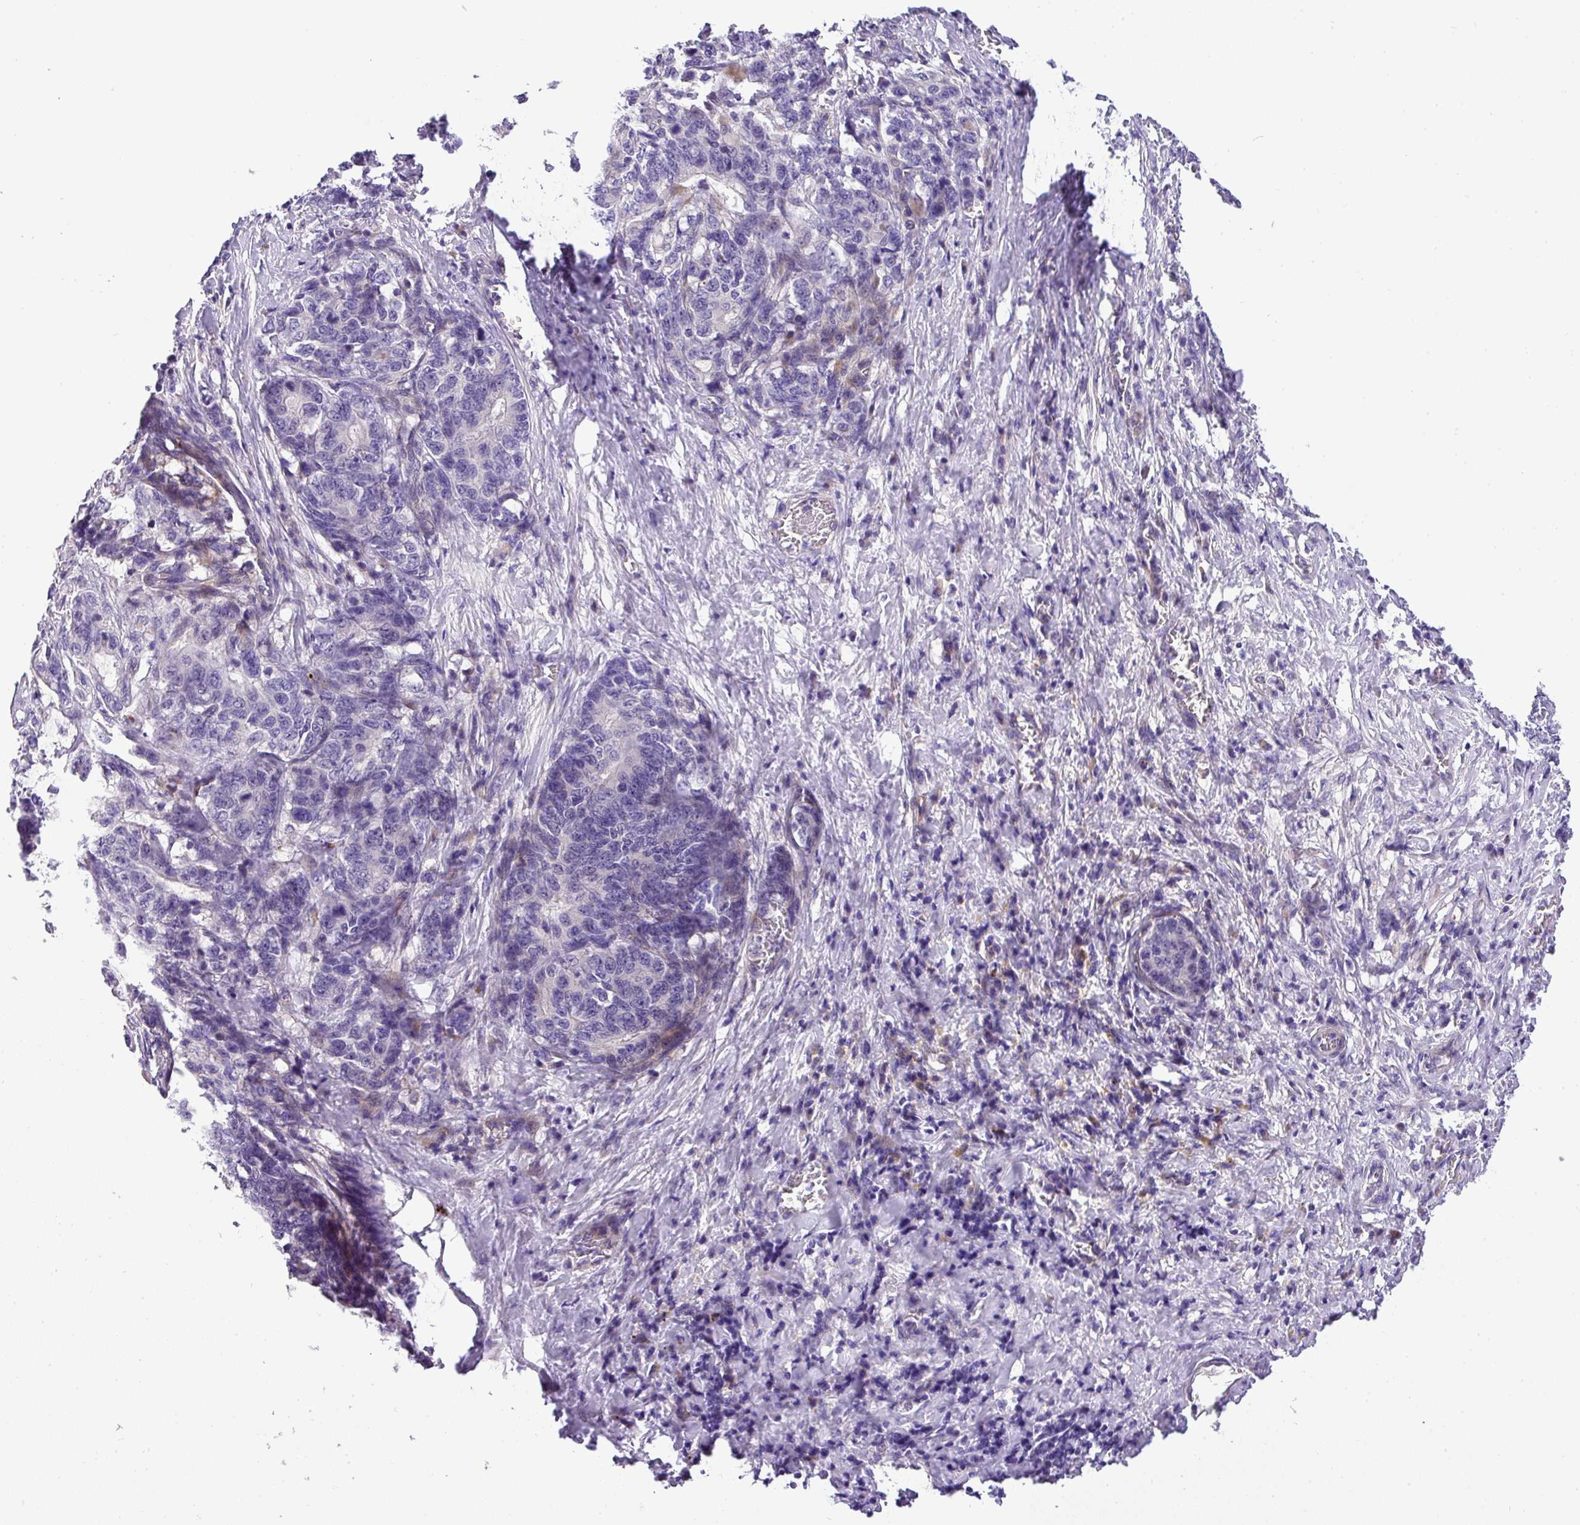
{"staining": {"intensity": "negative", "quantity": "none", "location": "none"}, "tissue": "stomach cancer", "cell_type": "Tumor cells", "image_type": "cancer", "snomed": [{"axis": "morphology", "description": "Normal tissue, NOS"}, {"axis": "morphology", "description": "Adenocarcinoma, NOS"}, {"axis": "topography", "description": "Stomach"}], "caption": "IHC photomicrograph of human adenocarcinoma (stomach) stained for a protein (brown), which demonstrates no staining in tumor cells.", "gene": "ANXA2R", "patient": {"sex": "female", "age": 64}}